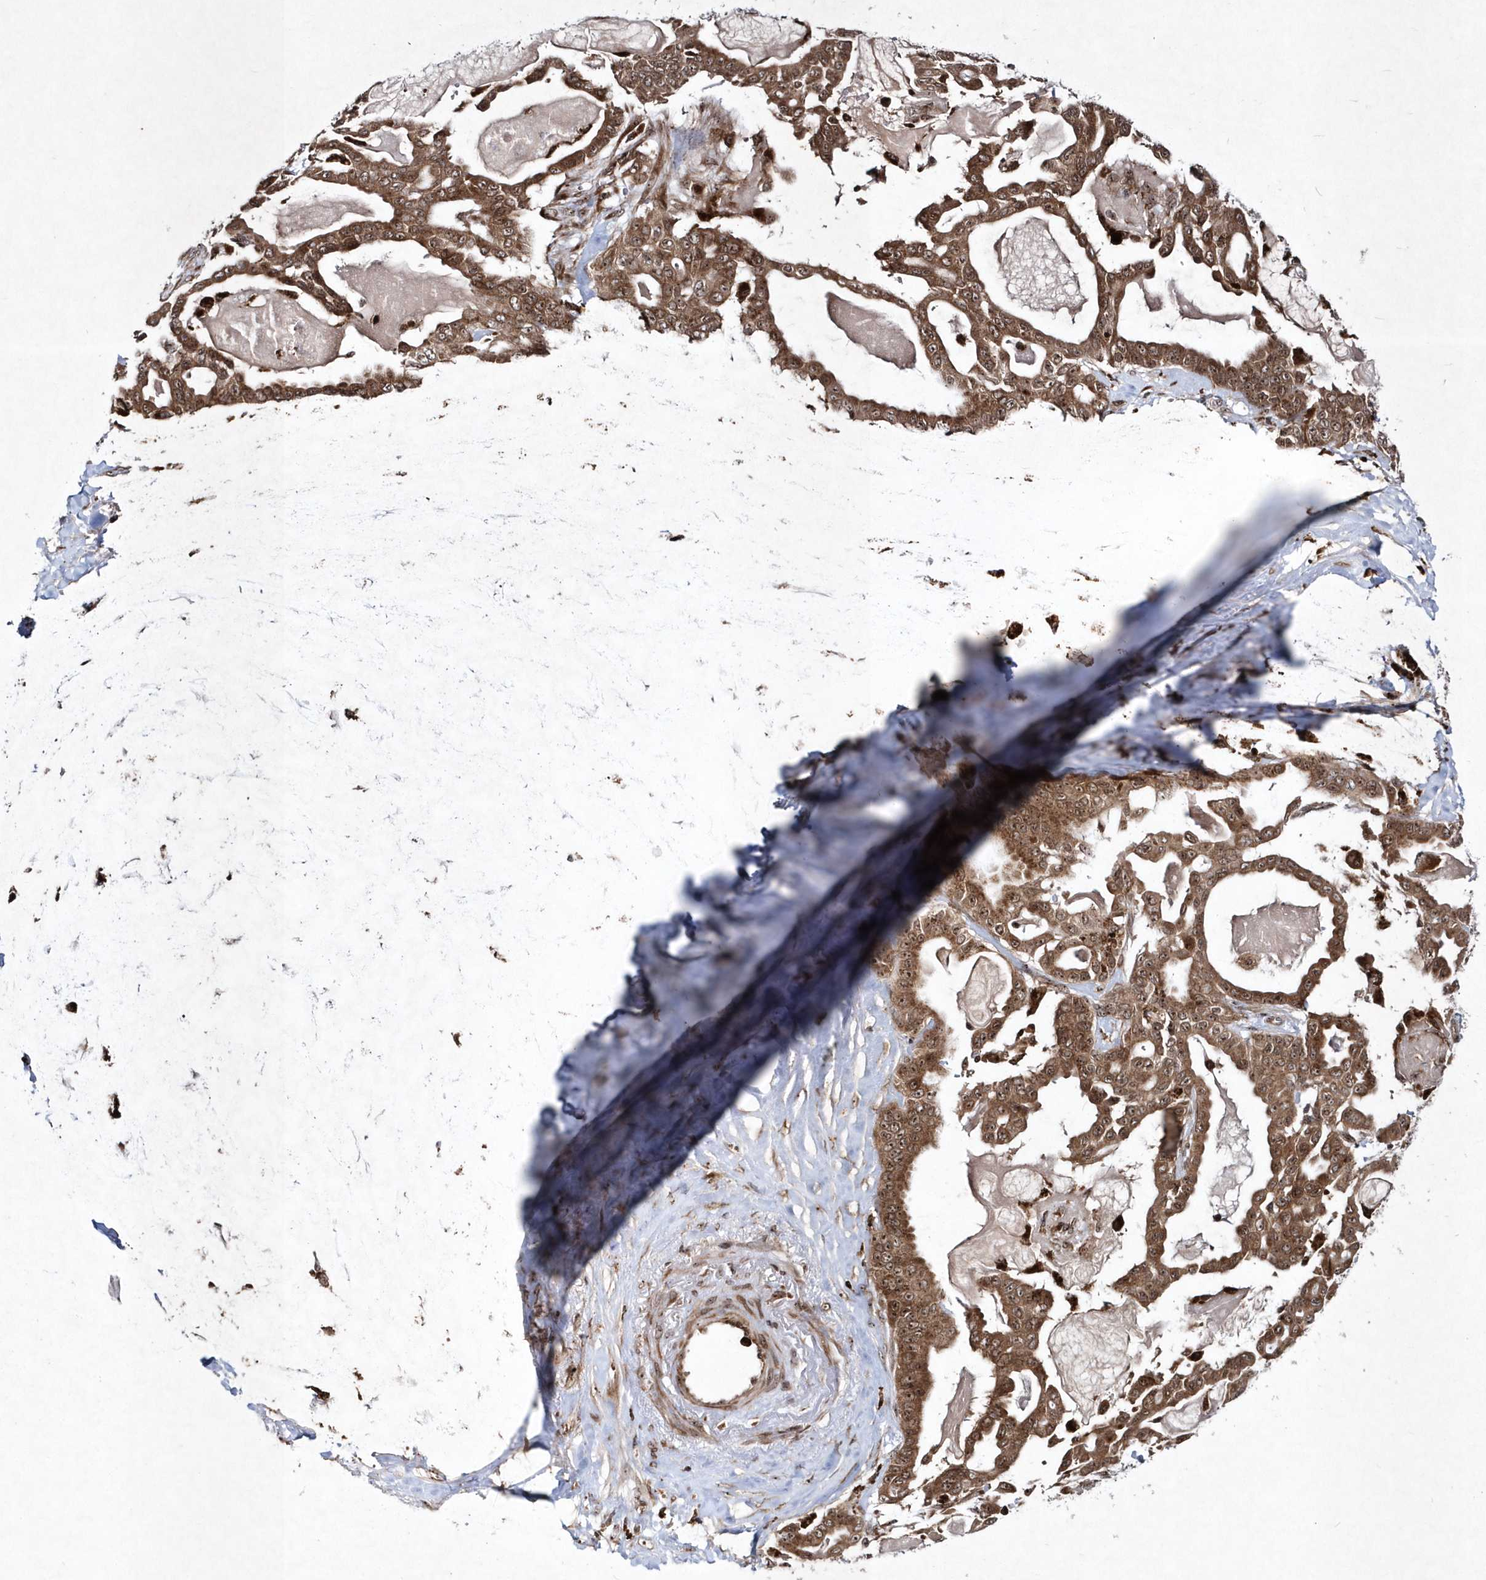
{"staining": {"intensity": "moderate", "quantity": ">75%", "location": "cytoplasmic/membranous,nuclear"}, "tissue": "pancreatic cancer", "cell_type": "Tumor cells", "image_type": "cancer", "snomed": [{"axis": "morphology", "description": "Adenocarcinoma, NOS"}, {"axis": "topography", "description": "Pancreas"}], "caption": "High-magnification brightfield microscopy of pancreatic cancer (adenocarcinoma) stained with DAB (3,3'-diaminobenzidine) (brown) and counterstained with hematoxylin (blue). tumor cells exhibit moderate cytoplasmic/membranous and nuclear expression is identified in about>75% of cells.", "gene": "SOWAHB", "patient": {"sex": "male", "age": 63}}